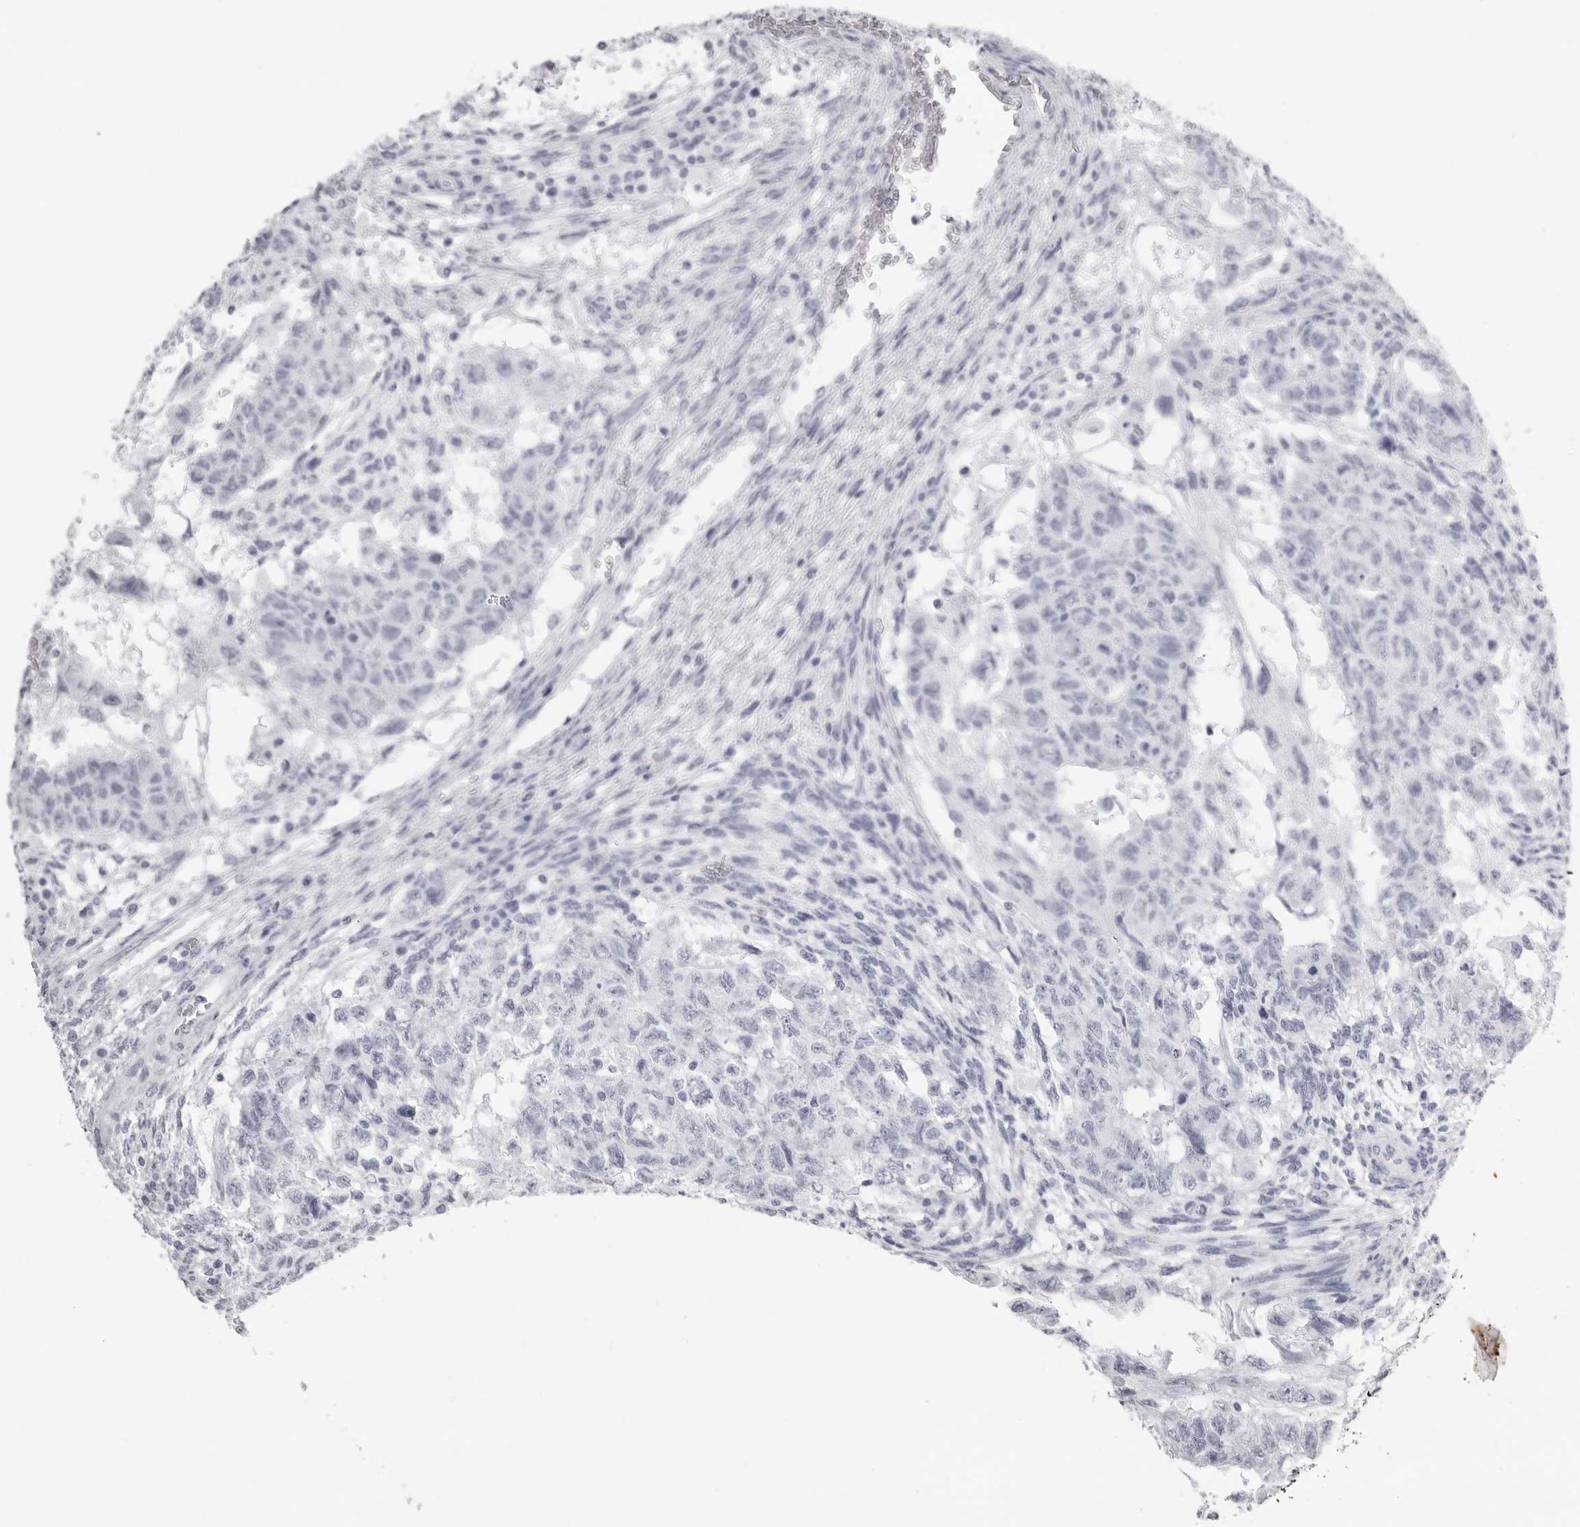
{"staining": {"intensity": "negative", "quantity": "none", "location": "none"}, "tissue": "testis cancer", "cell_type": "Tumor cells", "image_type": "cancer", "snomed": [{"axis": "morphology", "description": "Normal tissue, NOS"}, {"axis": "morphology", "description": "Carcinoma, Embryonal, NOS"}, {"axis": "topography", "description": "Testis"}], "caption": "The image reveals no staining of tumor cells in embryonal carcinoma (testis). The staining was performed using DAB to visualize the protein expression in brown, while the nuclei were stained in blue with hematoxylin (Magnification: 20x).", "gene": "KLK9", "patient": {"sex": "male", "age": 36}}